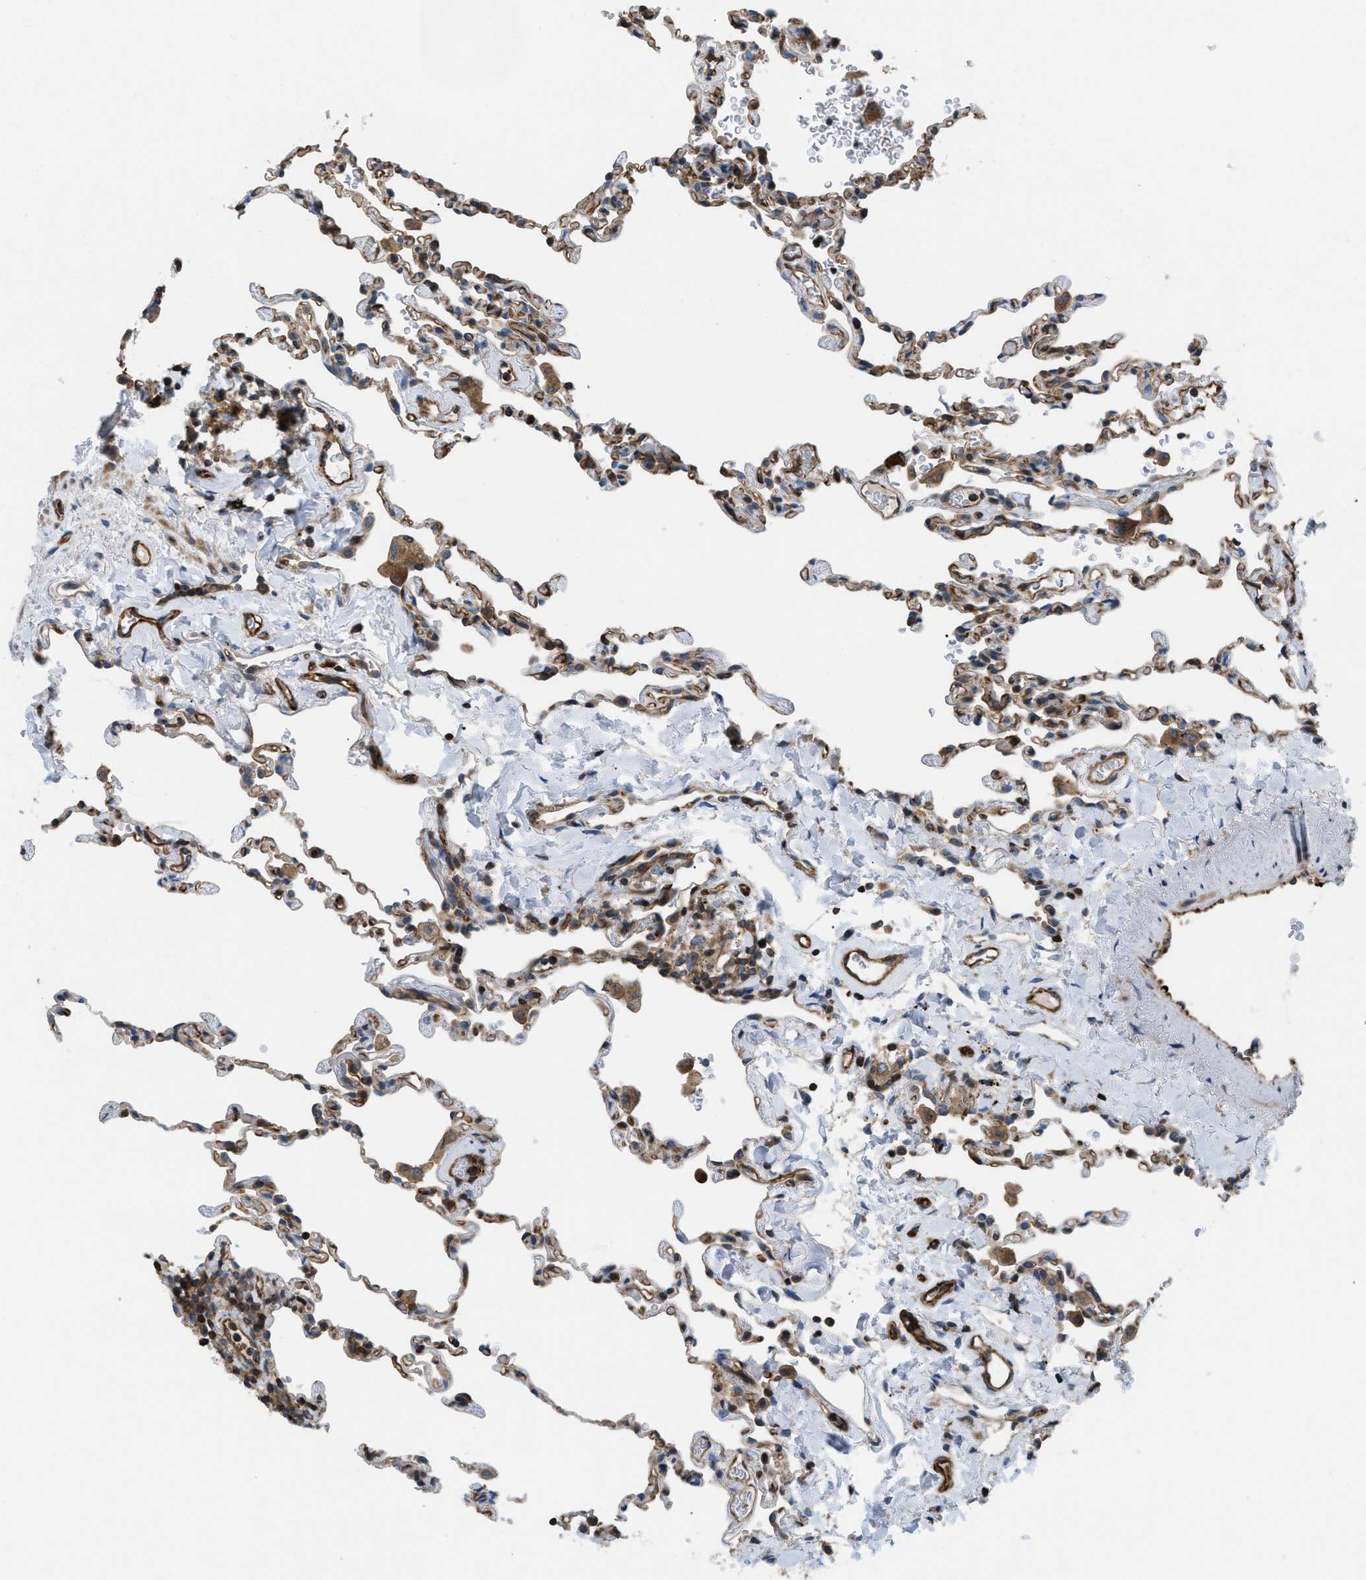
{"staining": {"intensity": "moderate", "quantity": "25%-75%", "location": "cytoplasmic/membranous"}, "tissue": "lung", "cell_type": "Alveolar cells", "image_type": "normal", "snomed": [{"axis": "morphology", "description": "Normal tissue, NOS"}, {"axis": "topography", "description": "Lung"}], "caption": "A brown stain highlights moderate cytoplasmic/membranous expression of a protein in alveolar cells of unremarkable human lung. The staining was performed using DAB, with brown indicating positive protein expression. Nuclei are stained blue with hematoxylin.", "gene": "ATP2A3", "patient": {"sex": "male", "age": 59}}